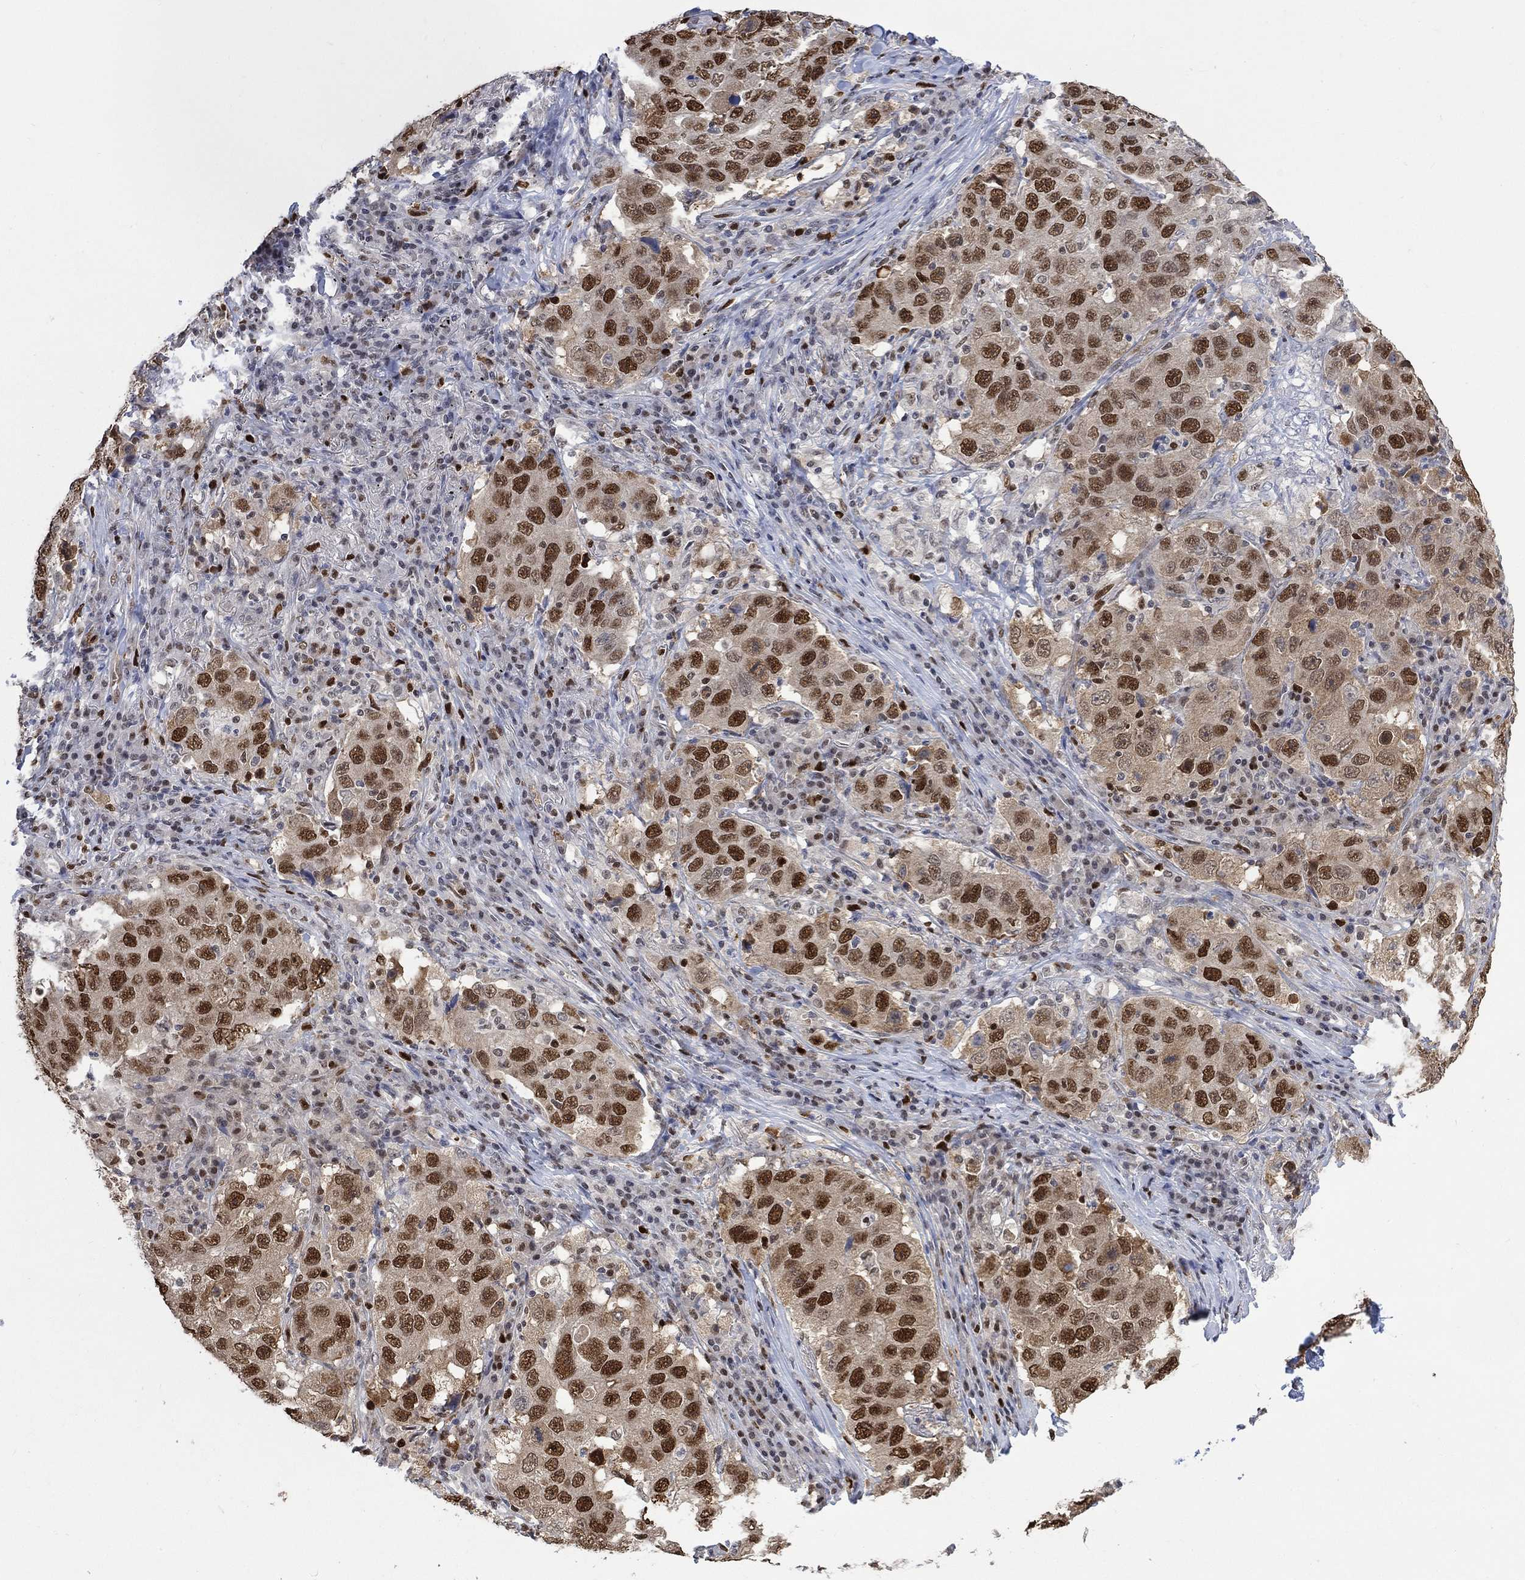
{"staining": {"intensity": "strong", "quantity": ">75%", "location": "nuclear"}, "tissue": "lung cancer", "cell_type": "Tumor cells", "image_type": "cancer", "snomed": [{"axis": "morphology", "description": "Adenocarcinoma, NOS"}, {"axis": "topography", "description": "Lung"}], "caption": "Protein expression analysis of adenocarcinoma (lung) reveals strong nuclear staining in approximately >75% of tumor cells. (brown staining indicates protein expression, while blue staining denotes nuclei).", "gene": "RAD54L2", "patient": {"sex": "male", "age": 73}}